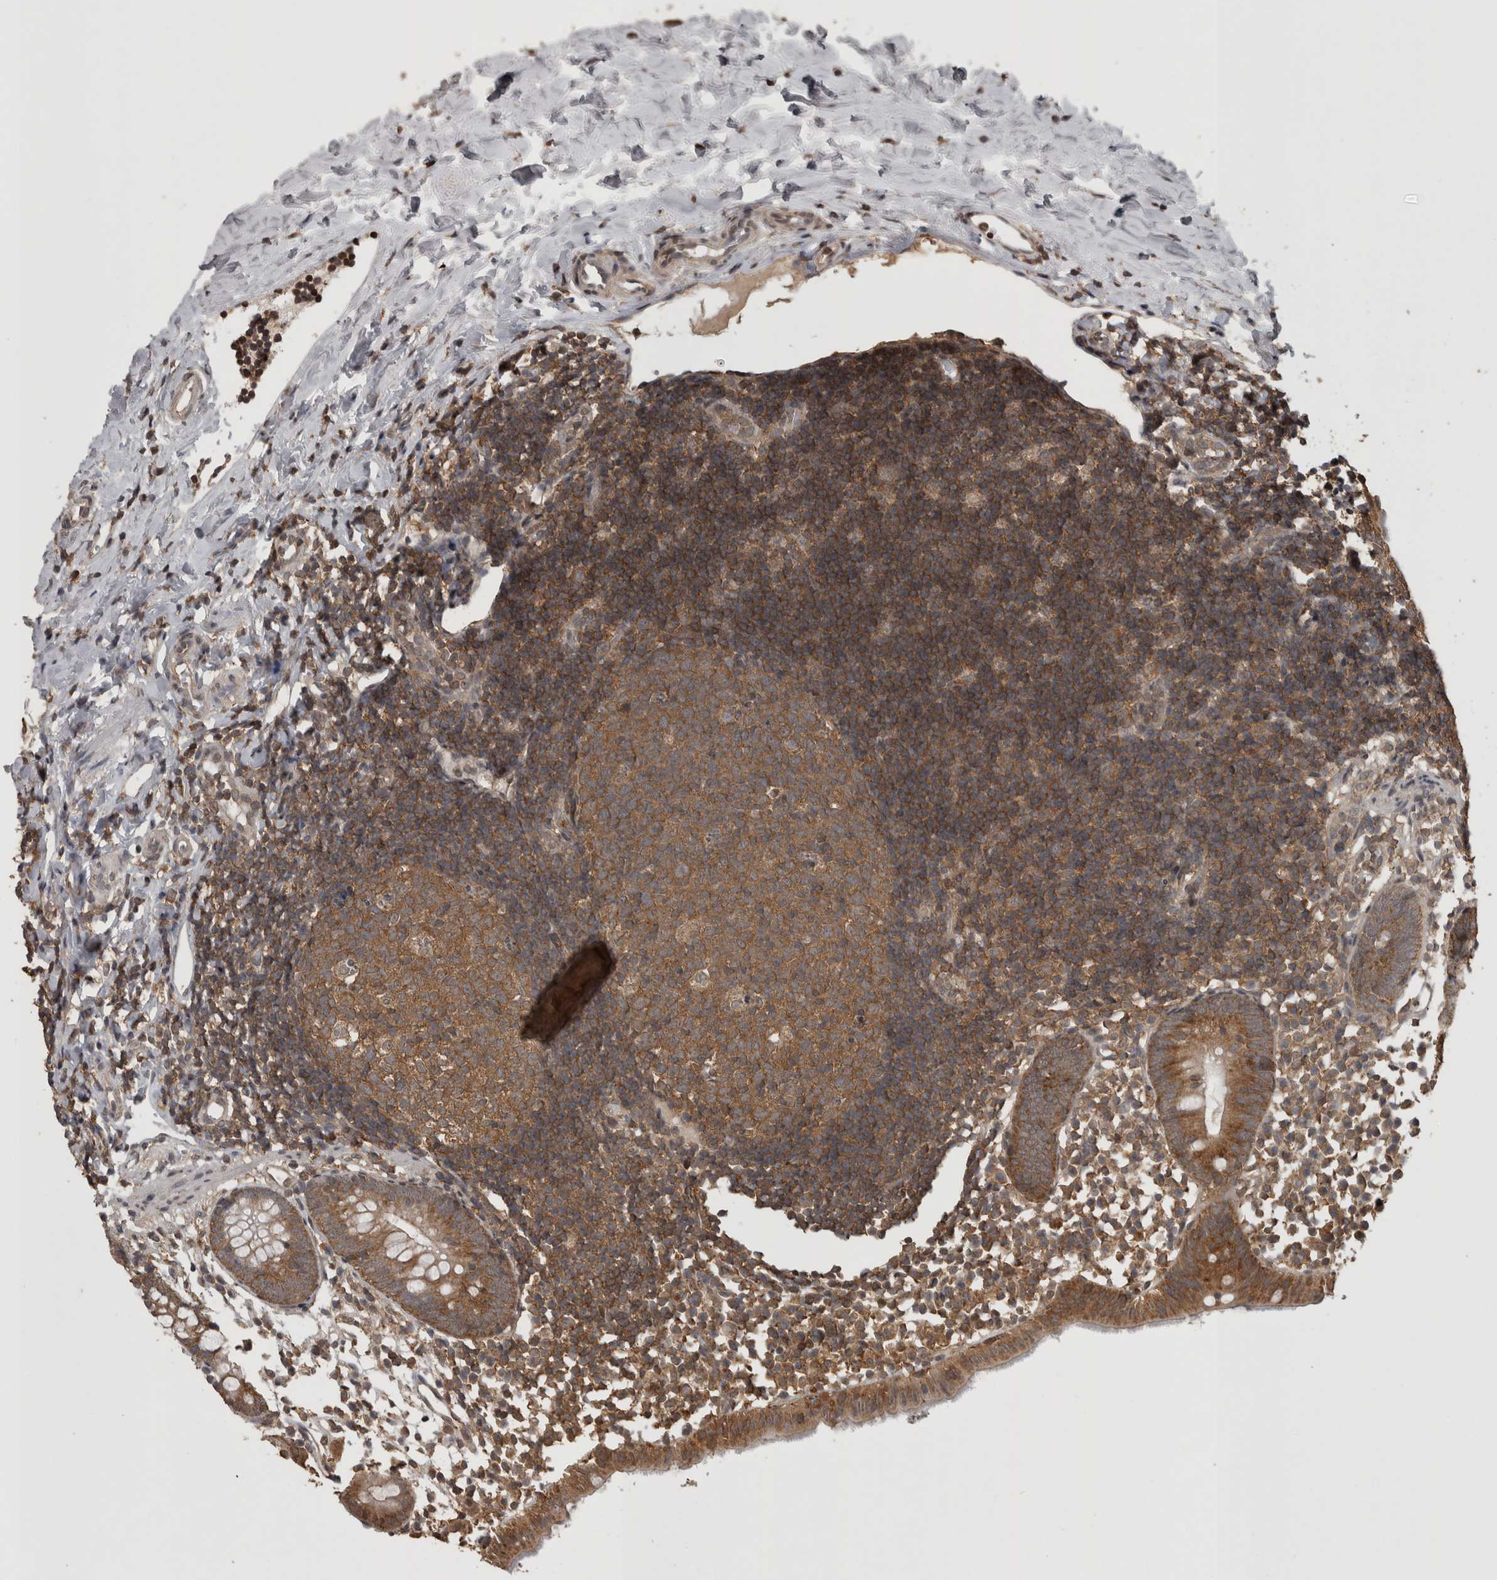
{"staining": {"intensity": "moderate", "quantity": ">75%", "location": "cytoplasmic/membranous"}, "tissue": "appendix", "cell_type": "Glandular cells", "image_type": "normal", "snomed": [{"axis": "morphology", "description": "Normal tissue, NOS"}, {"axis": "topography", "description": "Appendix"}], "caption": "A photomicrograph of human appendix stained for a protein reveals moderate cytoplasmic/membranous brown staining in glandular cells.", "gene": "ATXN2", "patient": {"sex": "female", "age": 20}}